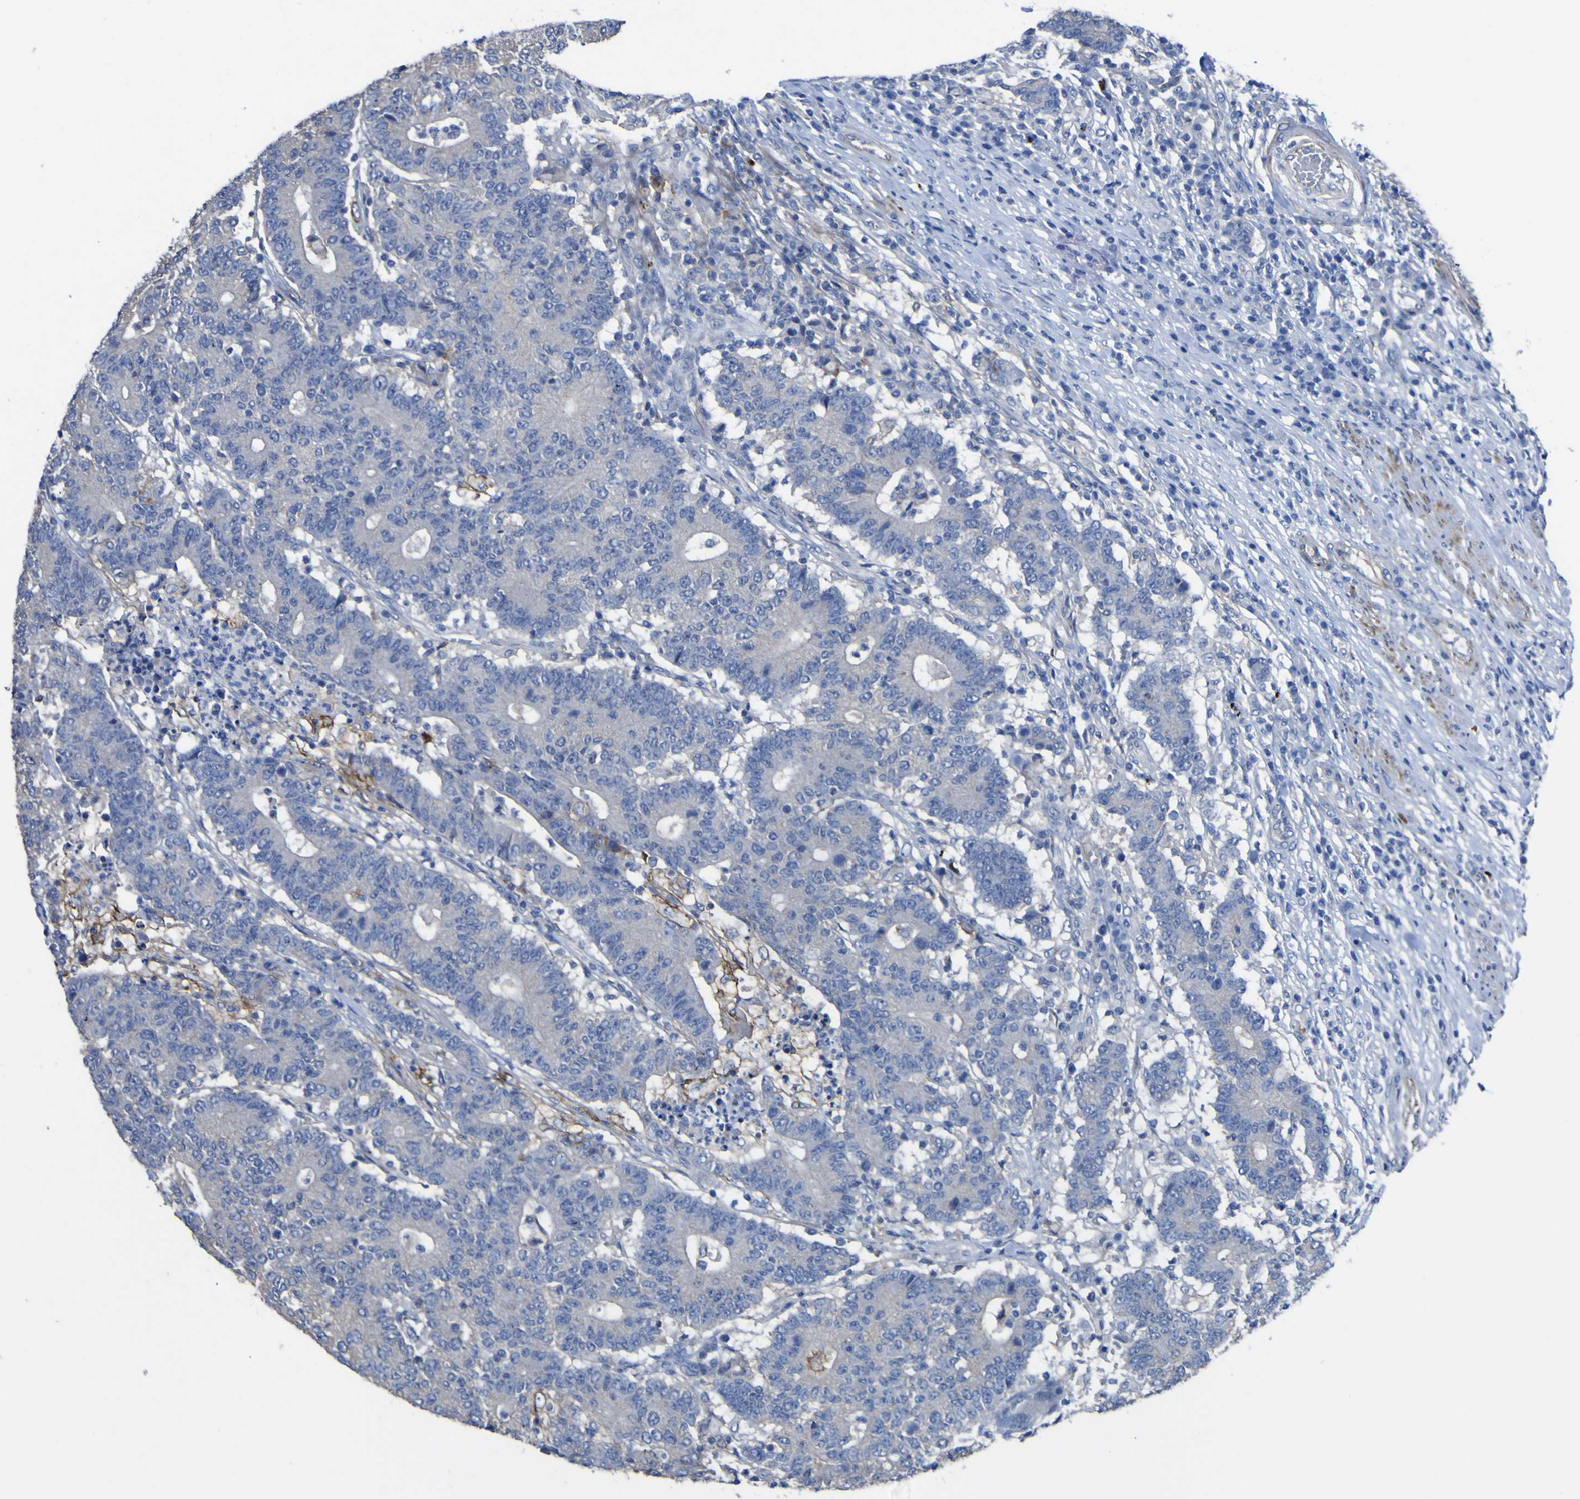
{"staining": {"intensity": "negative", "quantity": "none", "location": "none"}, "tissue": "colorectal cancer", "cell_type": "Tumor cells", "image_type": "cancer", "snomed": [{"axis": "morphology", "description": "Normal tissue, NOS"}, {"axis": "morphology", "description": "Adenocarcinoma, NOS"}, {"axis": "topography", "description": "Colon"}], "caption": "Immunohistochemistry image of colorectal cancer stained for a protein (brown), which demonstrates no positivity in tumor cells.", "gene": "AGO4", "patient": {"sex": "female", "age": 75}}